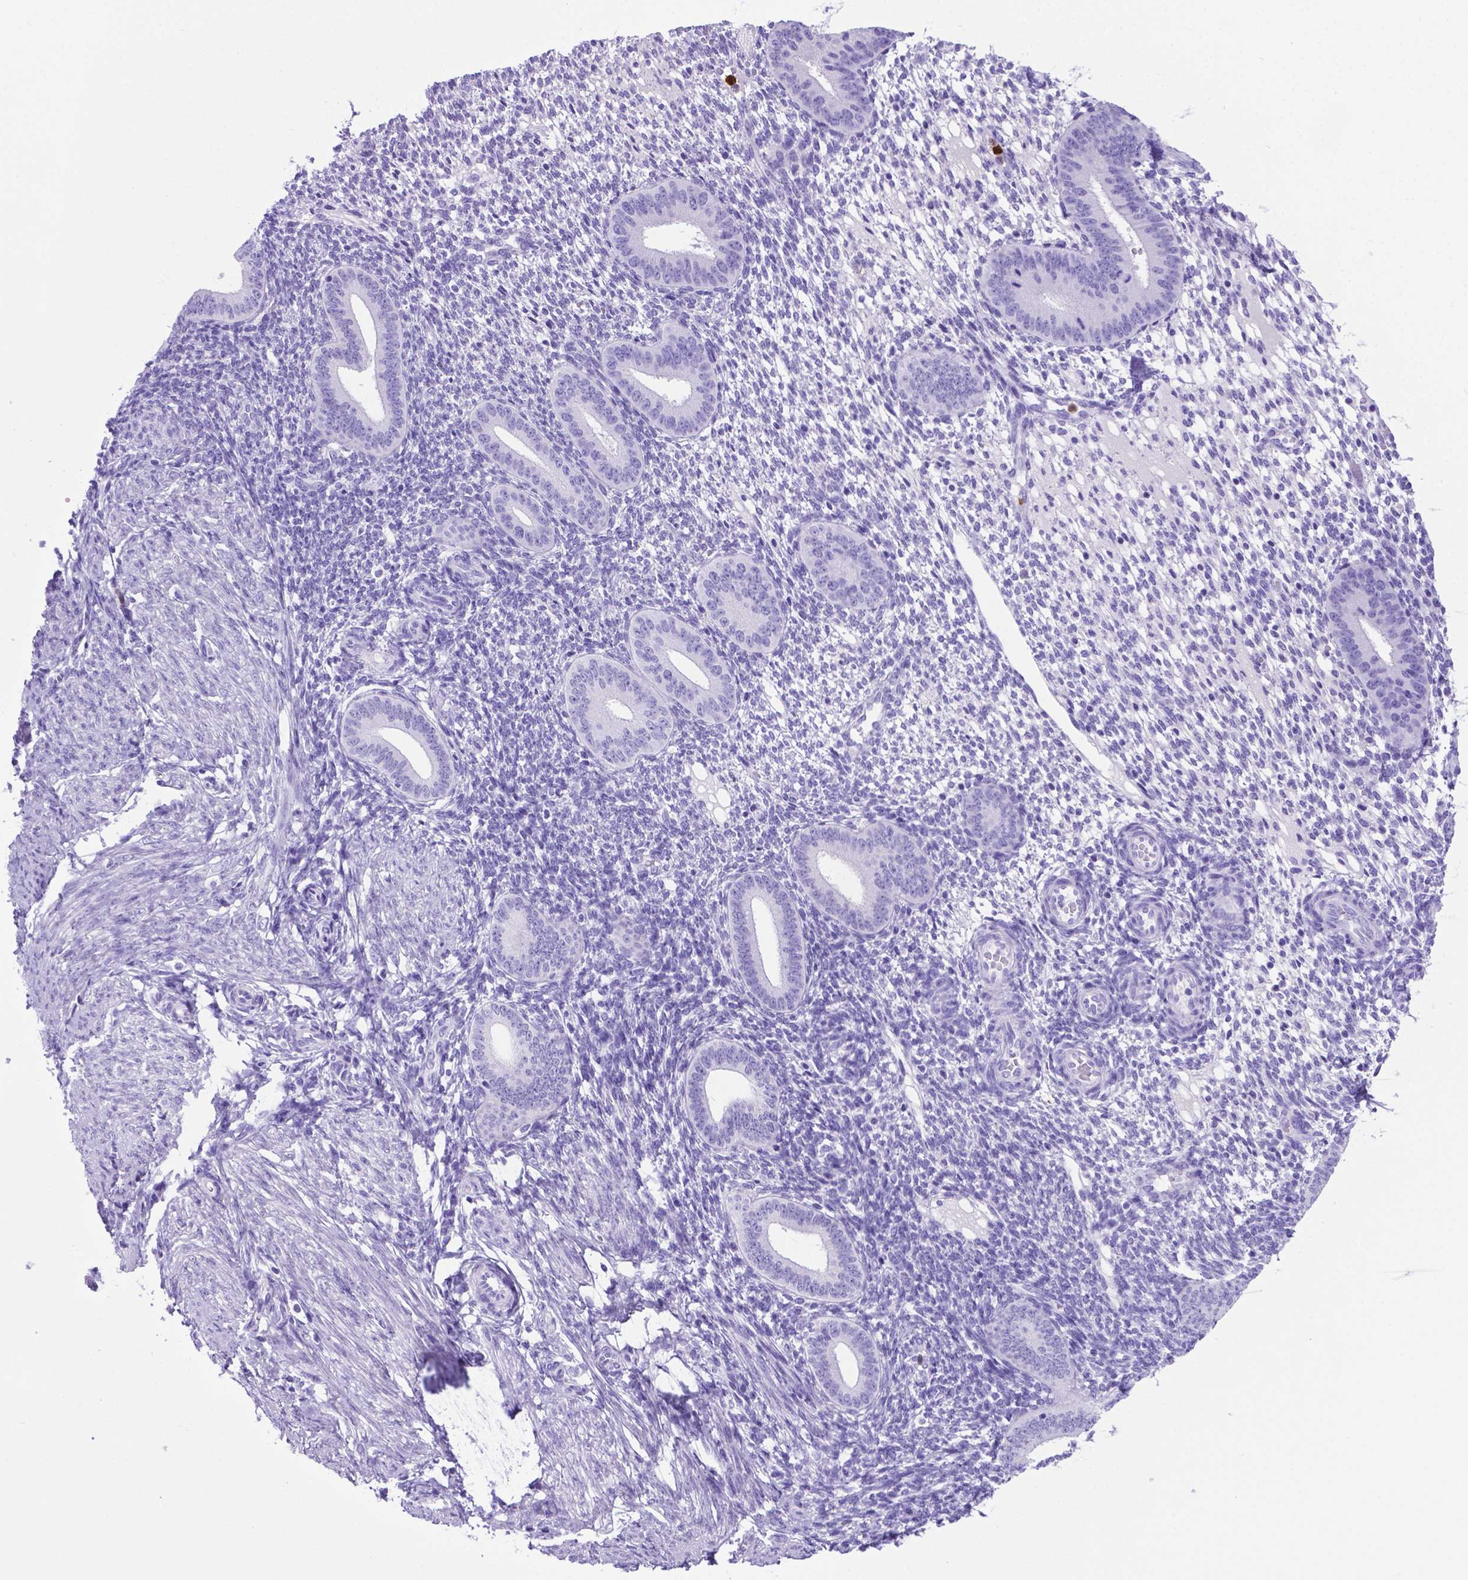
{"staining": {"intensity": "negative", "quantity": "none", "location": "none"}, "tissue": "endometrium", "cell_type": "Cells in endometrial stroma", "image_type": "normal", "snomed": [{"axis": "morphology", "description": "Normal tissue, NOS"}, {"axis": "topography", "description": "Endometrium"}], "caption": "Protein analysis of normal endometrium exhibits no significant positivity in cells in endometrial stroma.", "gene": "LZTR1", "patient": {"sex": "female", "age": 40}}